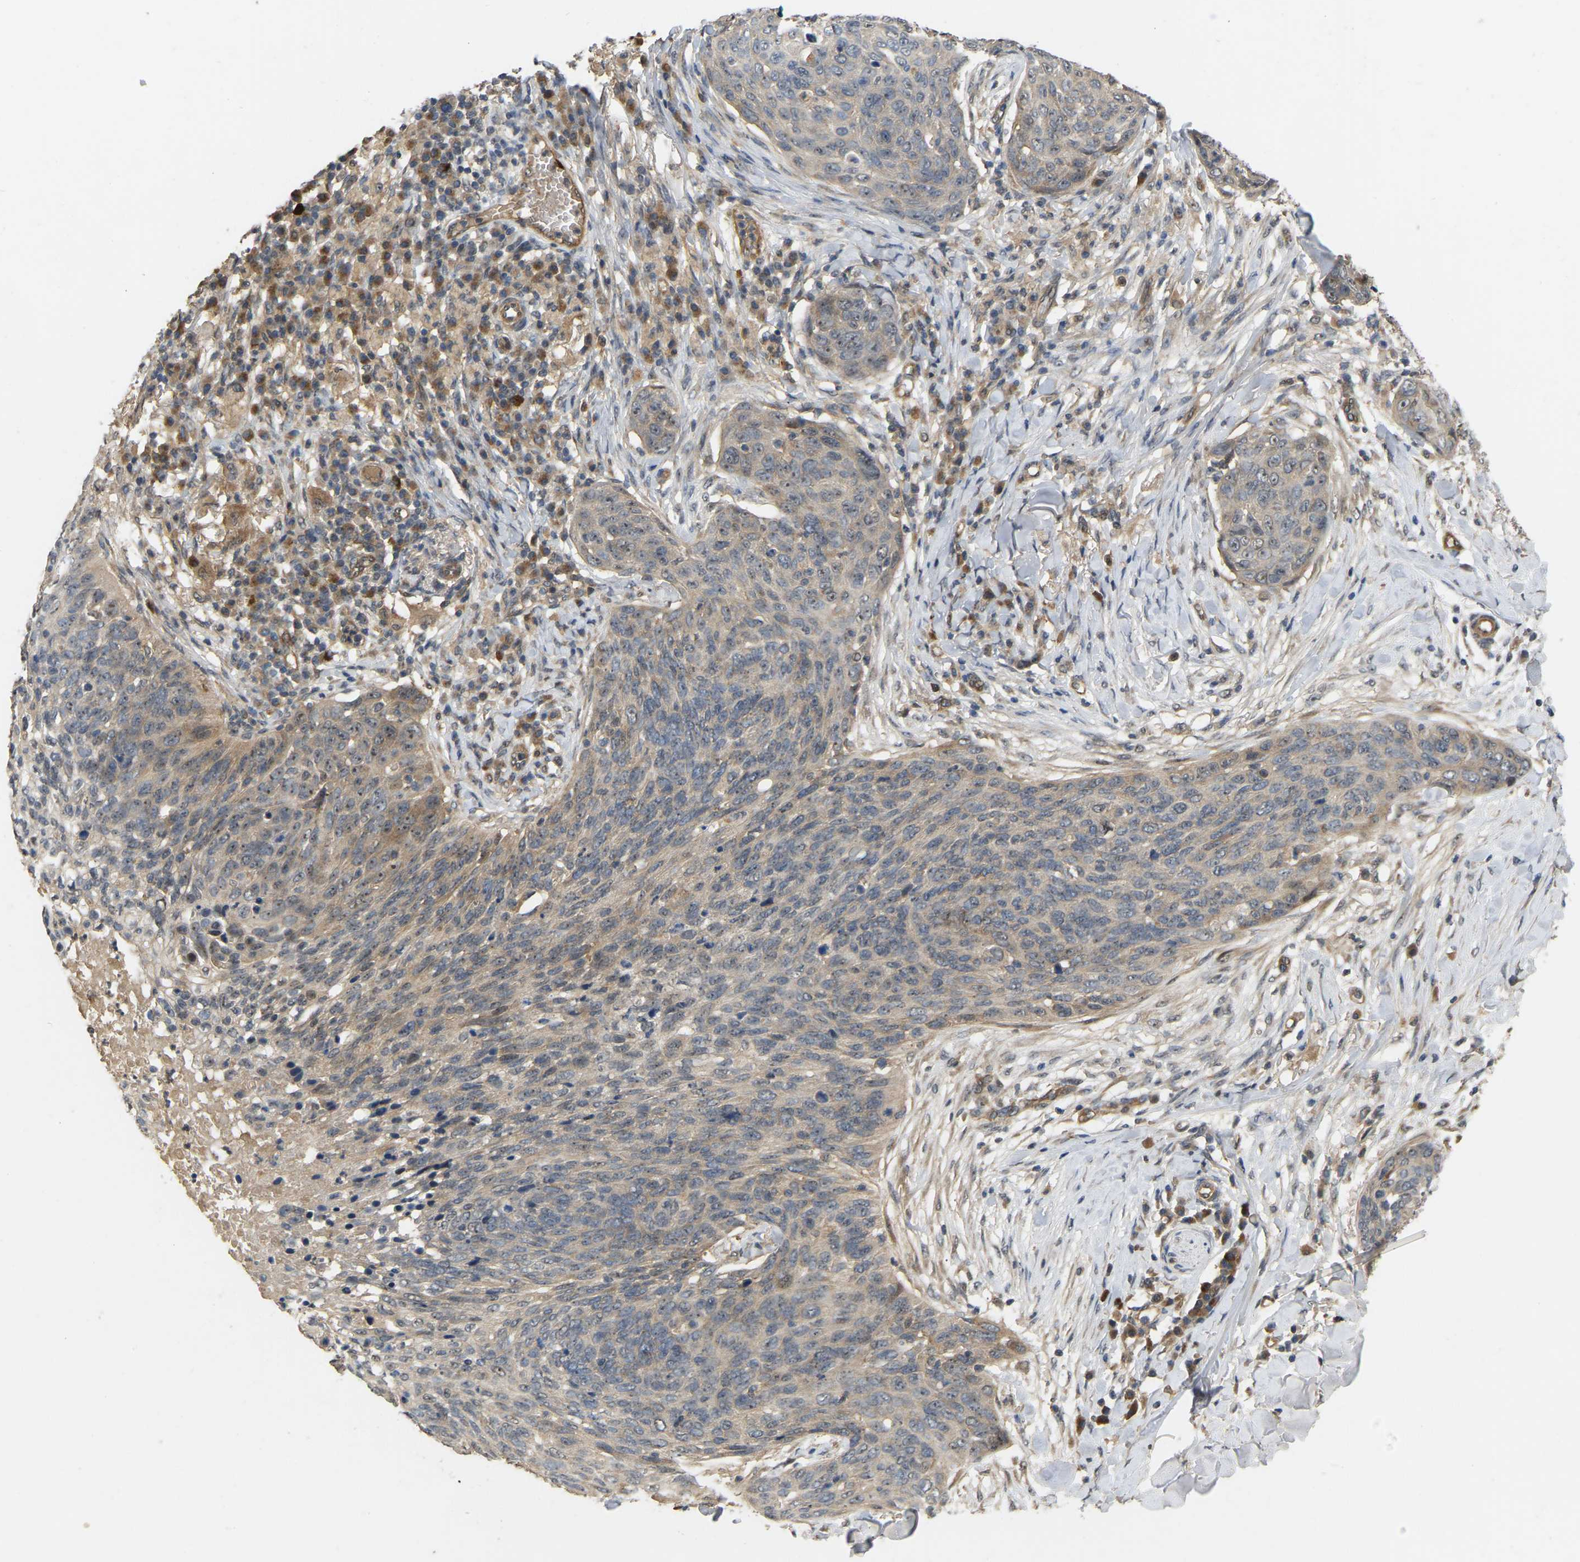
{"staining": {"intensity": "moderate", "quantity": "25%-75%", "location": "cytoplasmic/membranous,nuclear"}, "tissue": "skin cancer", "cell_type": "Tumor cells", "image_type": "cancer", "snomed": [{"axis": "morphology", "description": "Squamous cell carcinoma in situ, NOS"}, {"axis": "morphology", "description": "Squamous cell carcinoma, NOS"}, {"axis": "topography", "description": "Skin"}], "caption": "Skin cancer stained with DAB immunohistochemistry displays medium levels of moderate cytoplasmic/membranous and nuclear staining in about 25%-75% of tumor cells.", "gene": "LIMK2", "patient": {"sex": "male", "age": 93}}